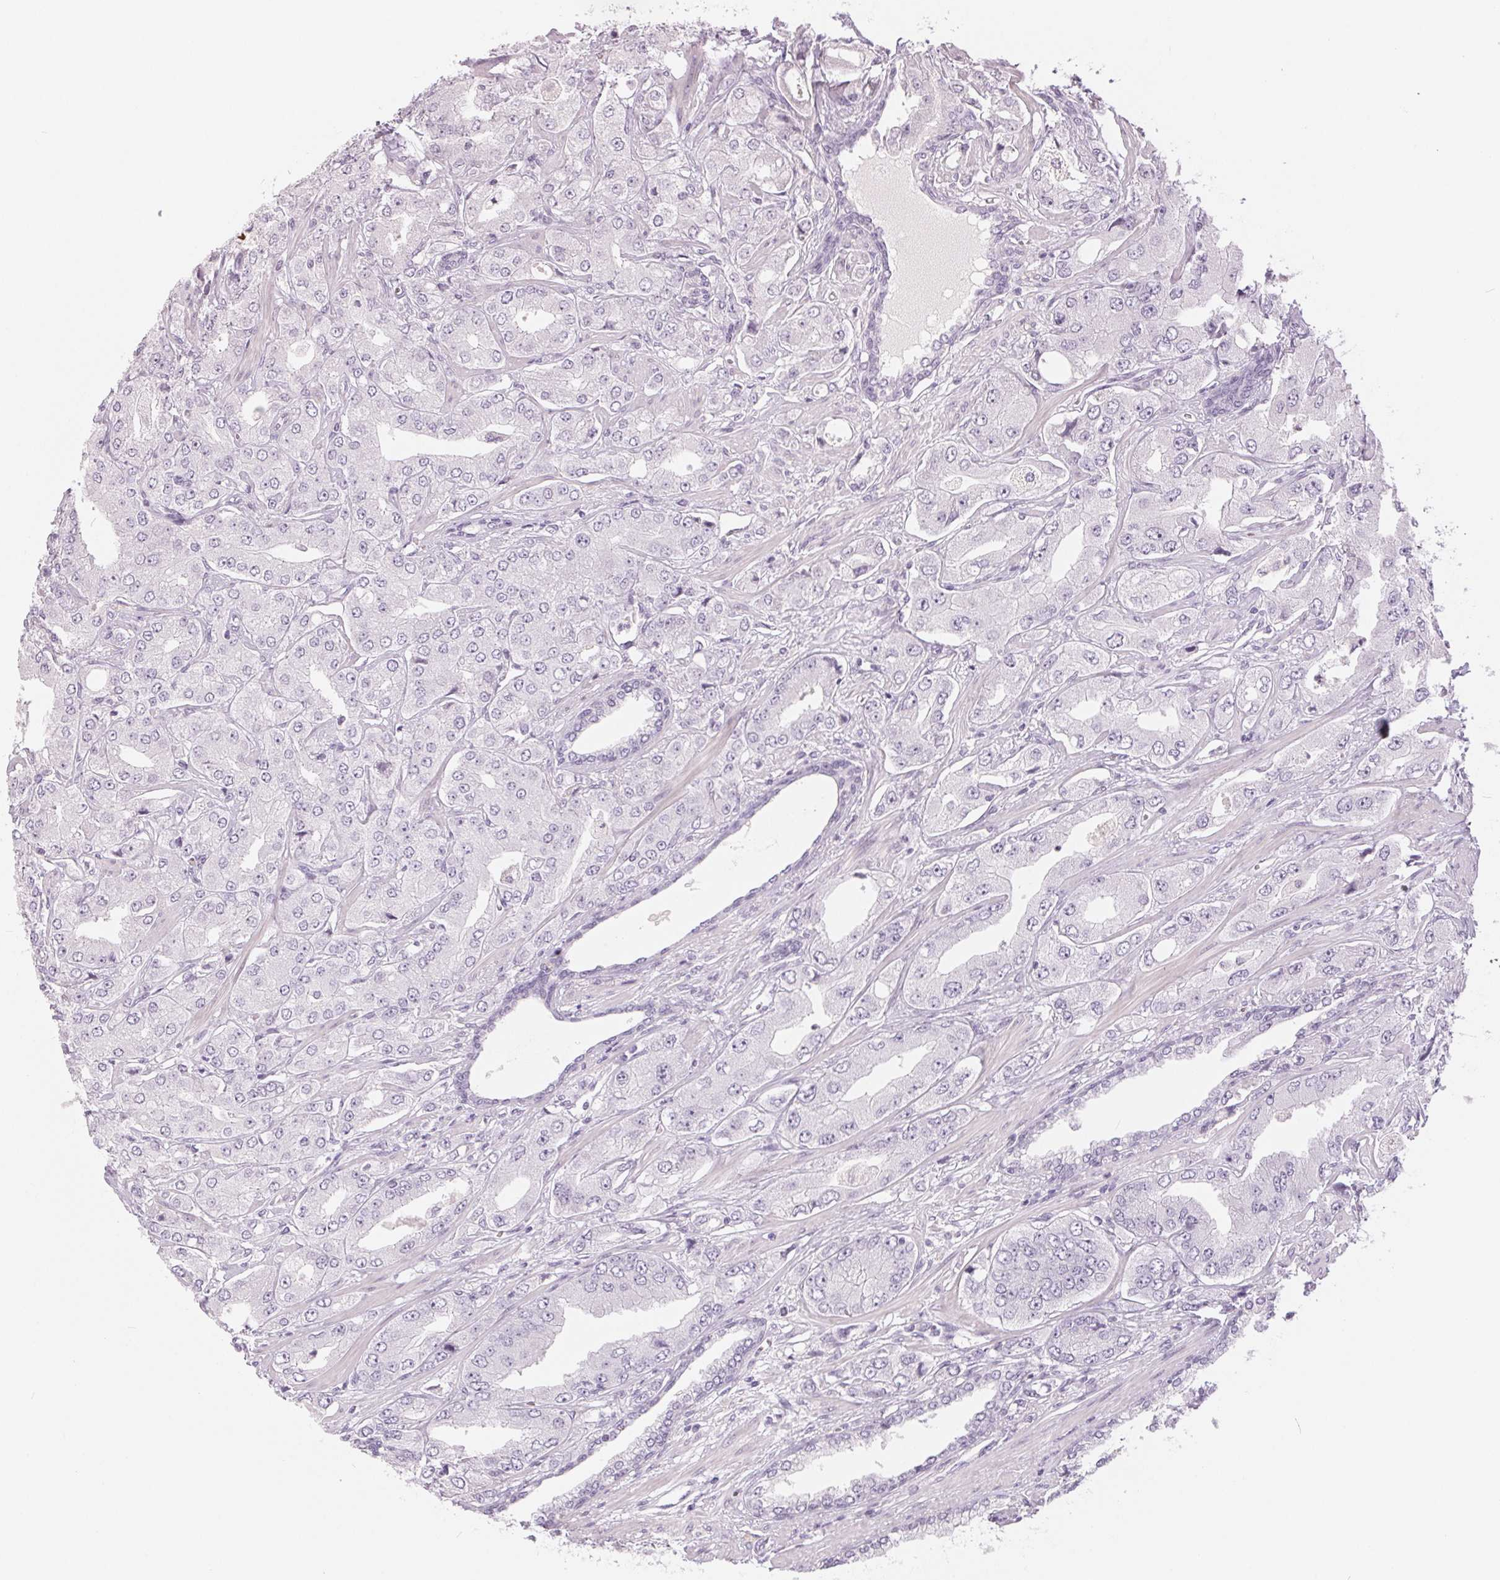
{"staining": {"intensity": "negative", "quantity": "none", "location": "none"}, "tissue": "prostate cancer", "cell_type": "Tumor cells", "image_type": "cancer", "snomed": [{"axis": "morphology", "description": "Adenocarcinoma, Low grade"}, {"axis": "topography", "description": "Prostate"}], "caption": "High magnification brightfield microscopy of prostate cancer (adenocarcinoma (low-grade)) stained with DAB (brown) and counterstained with hematoxylin (blue): tumor cells show no significant expression.", "gene": "ZBBX", "patient": {"sex": "male", "age": 60}}